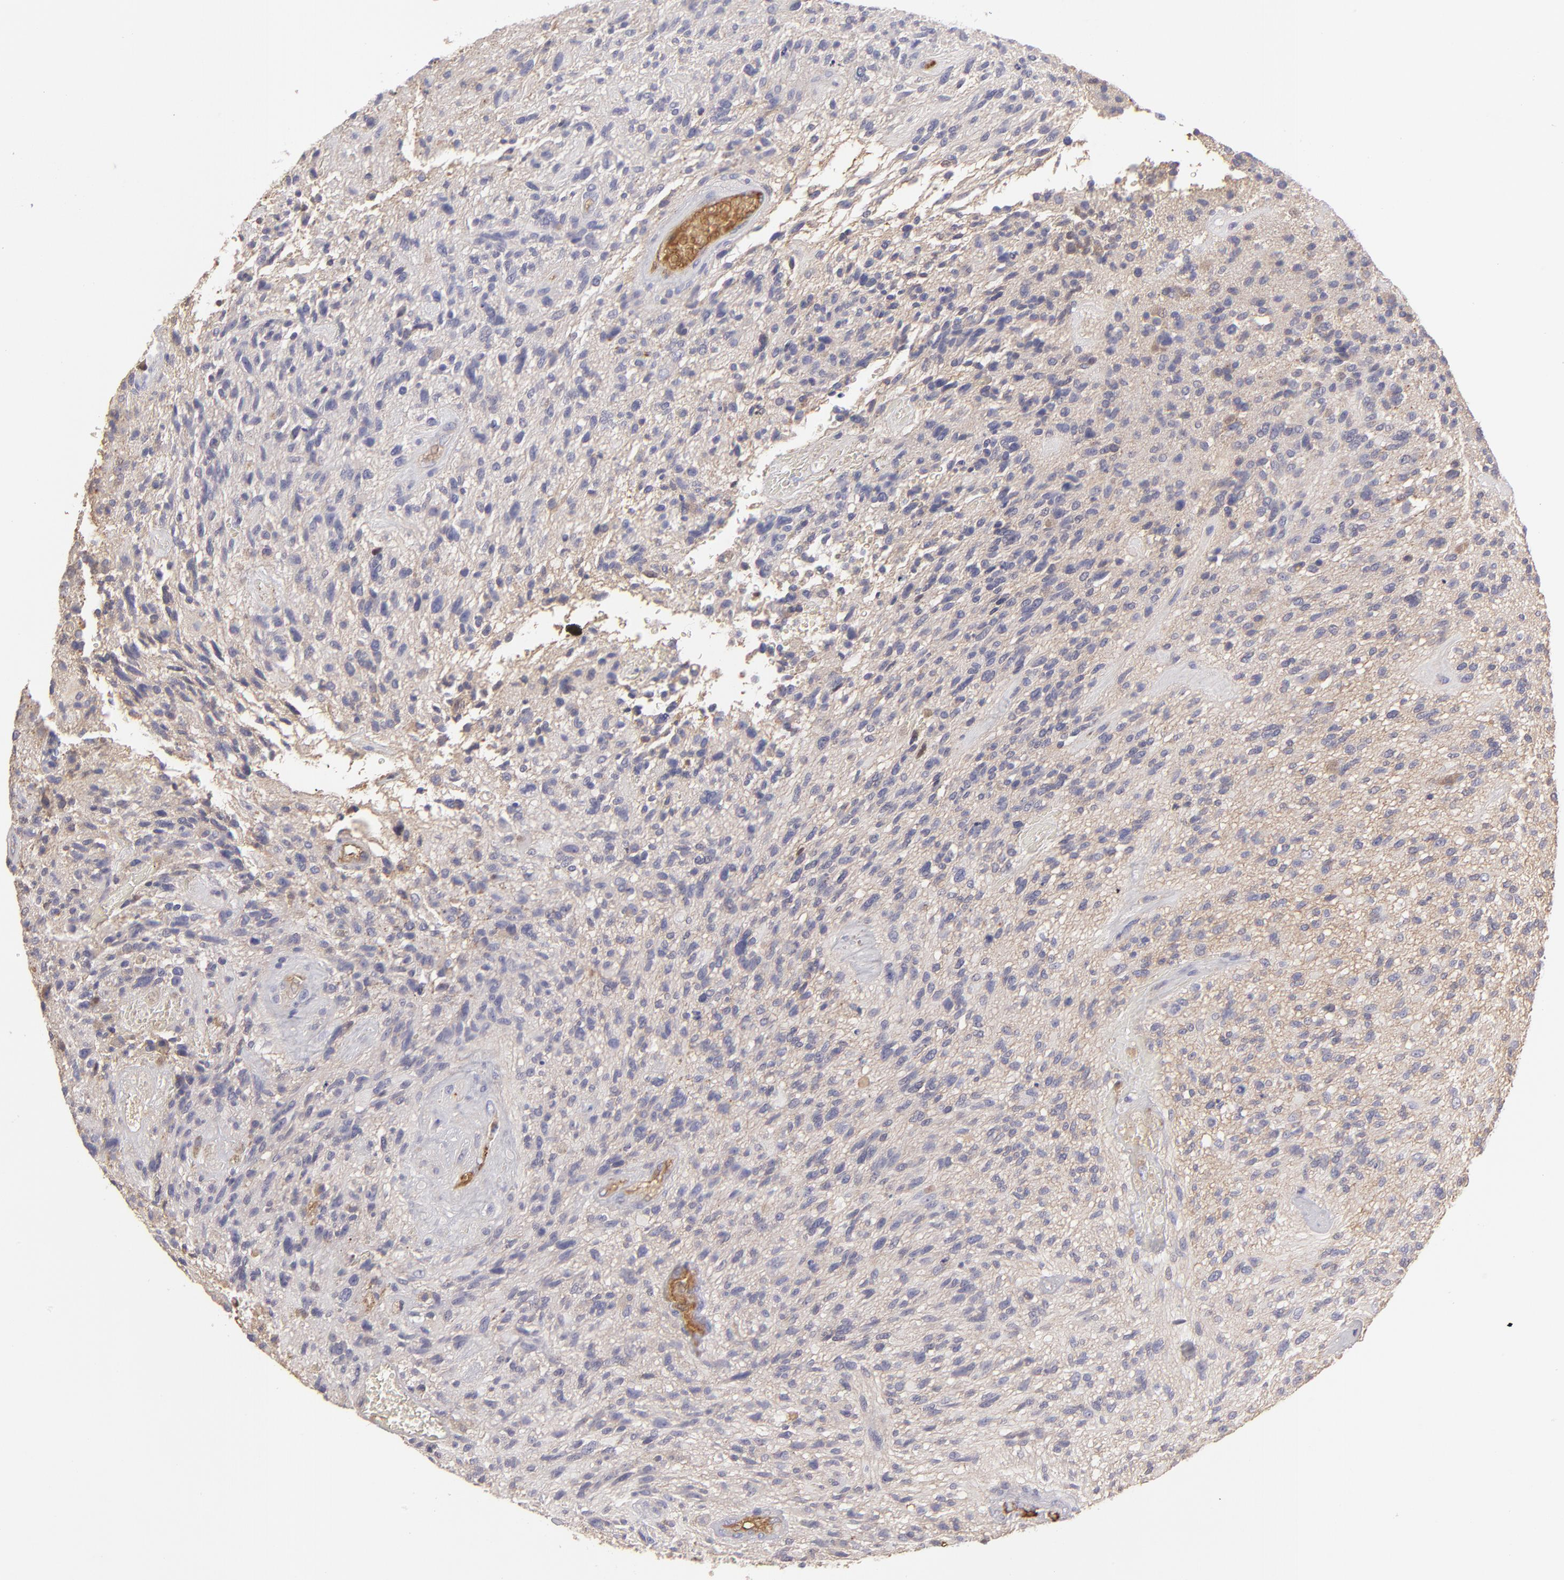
{"staining": {"intensity": "negative", "quantity": "none", "location": "none"}, "tissue": "glioma", "cell_type": "Tumor cells", "image_type": "cancer", "snomed": [{"axis": "morphology", "description": "Normal tissue, NOS"}, {"axis": "morphology", "description": "Glioma, malignant, High grade"}, {"axis": "topography", "description": "Cerebral cortex"}], "caption": "The immunohistochemistry image has no significant positivity in tumor cells of high-grade glioma (malignant) tissue. The staining was performed using DAB (3,3'-diaminobenzidine) to visualize the protein expression in brown, while the nuclei were stained in blue with hematoxylin (Magnification: 20x).", "gene": "ABCC4", "patient": {"sex": "male", "age": 75}}